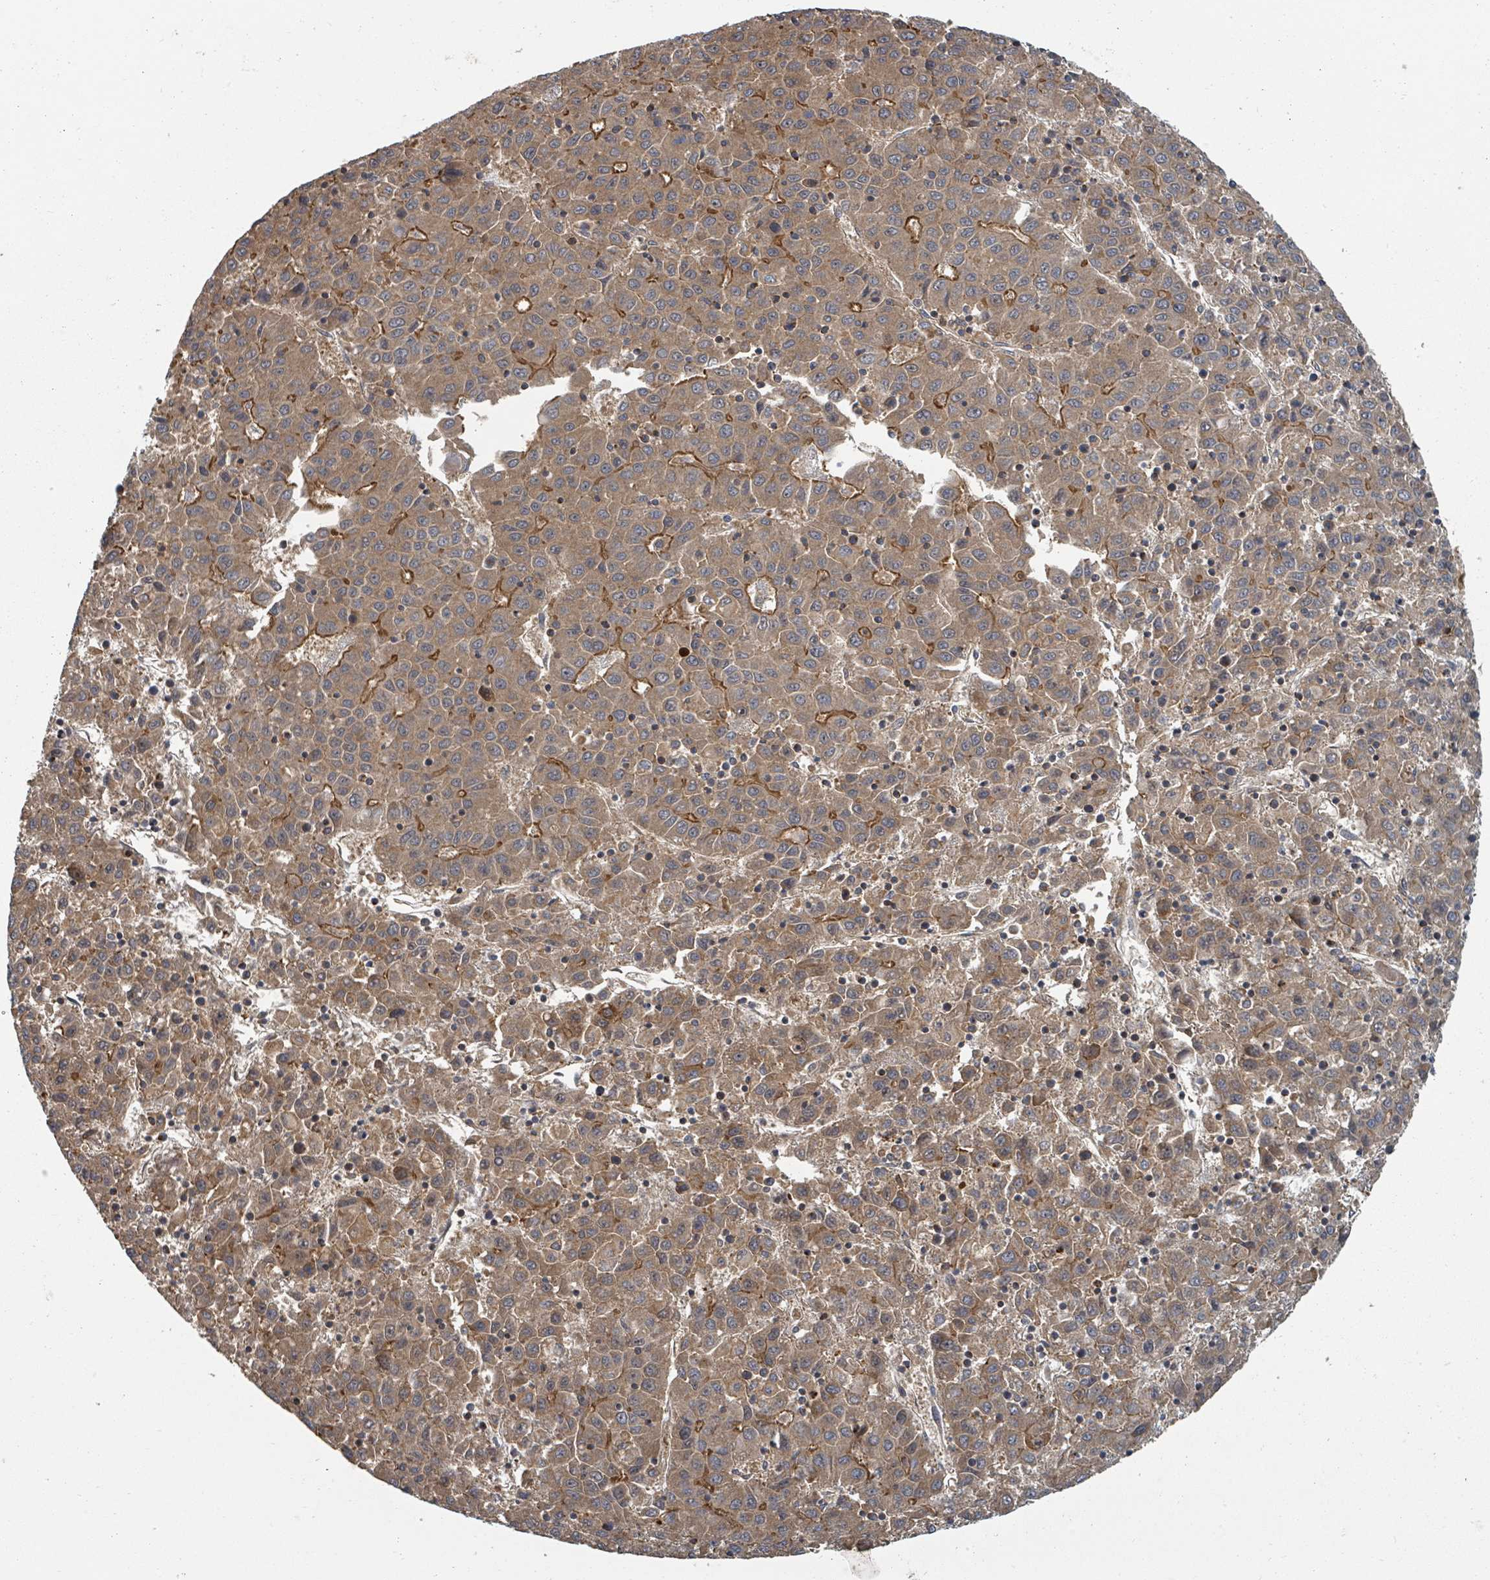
{"staining": {"intensity": "moderate", "quantity": ">75%", "location": "cytoplasmic/membranous"}, "tissue": "liver cancer", "cell_type": "Tumor cells", "image_type": "cancer", "snomed": [{"axis": "morphology", "description": "Carcinoma, Hepatocellular, NOS"}, {"axis": "topography", "description": "Liver"}], "caption": "The photomicrograph displays staining of liver hepatocellular carcinoma, revealing moderate cytoplasmic/membranous protein positivity (brown color) within tumor cells. (DAB IHC with brightfield microscopy, high magnification).", "gene": "DPM1", "patient": {"sex": "female", "age": 53}}